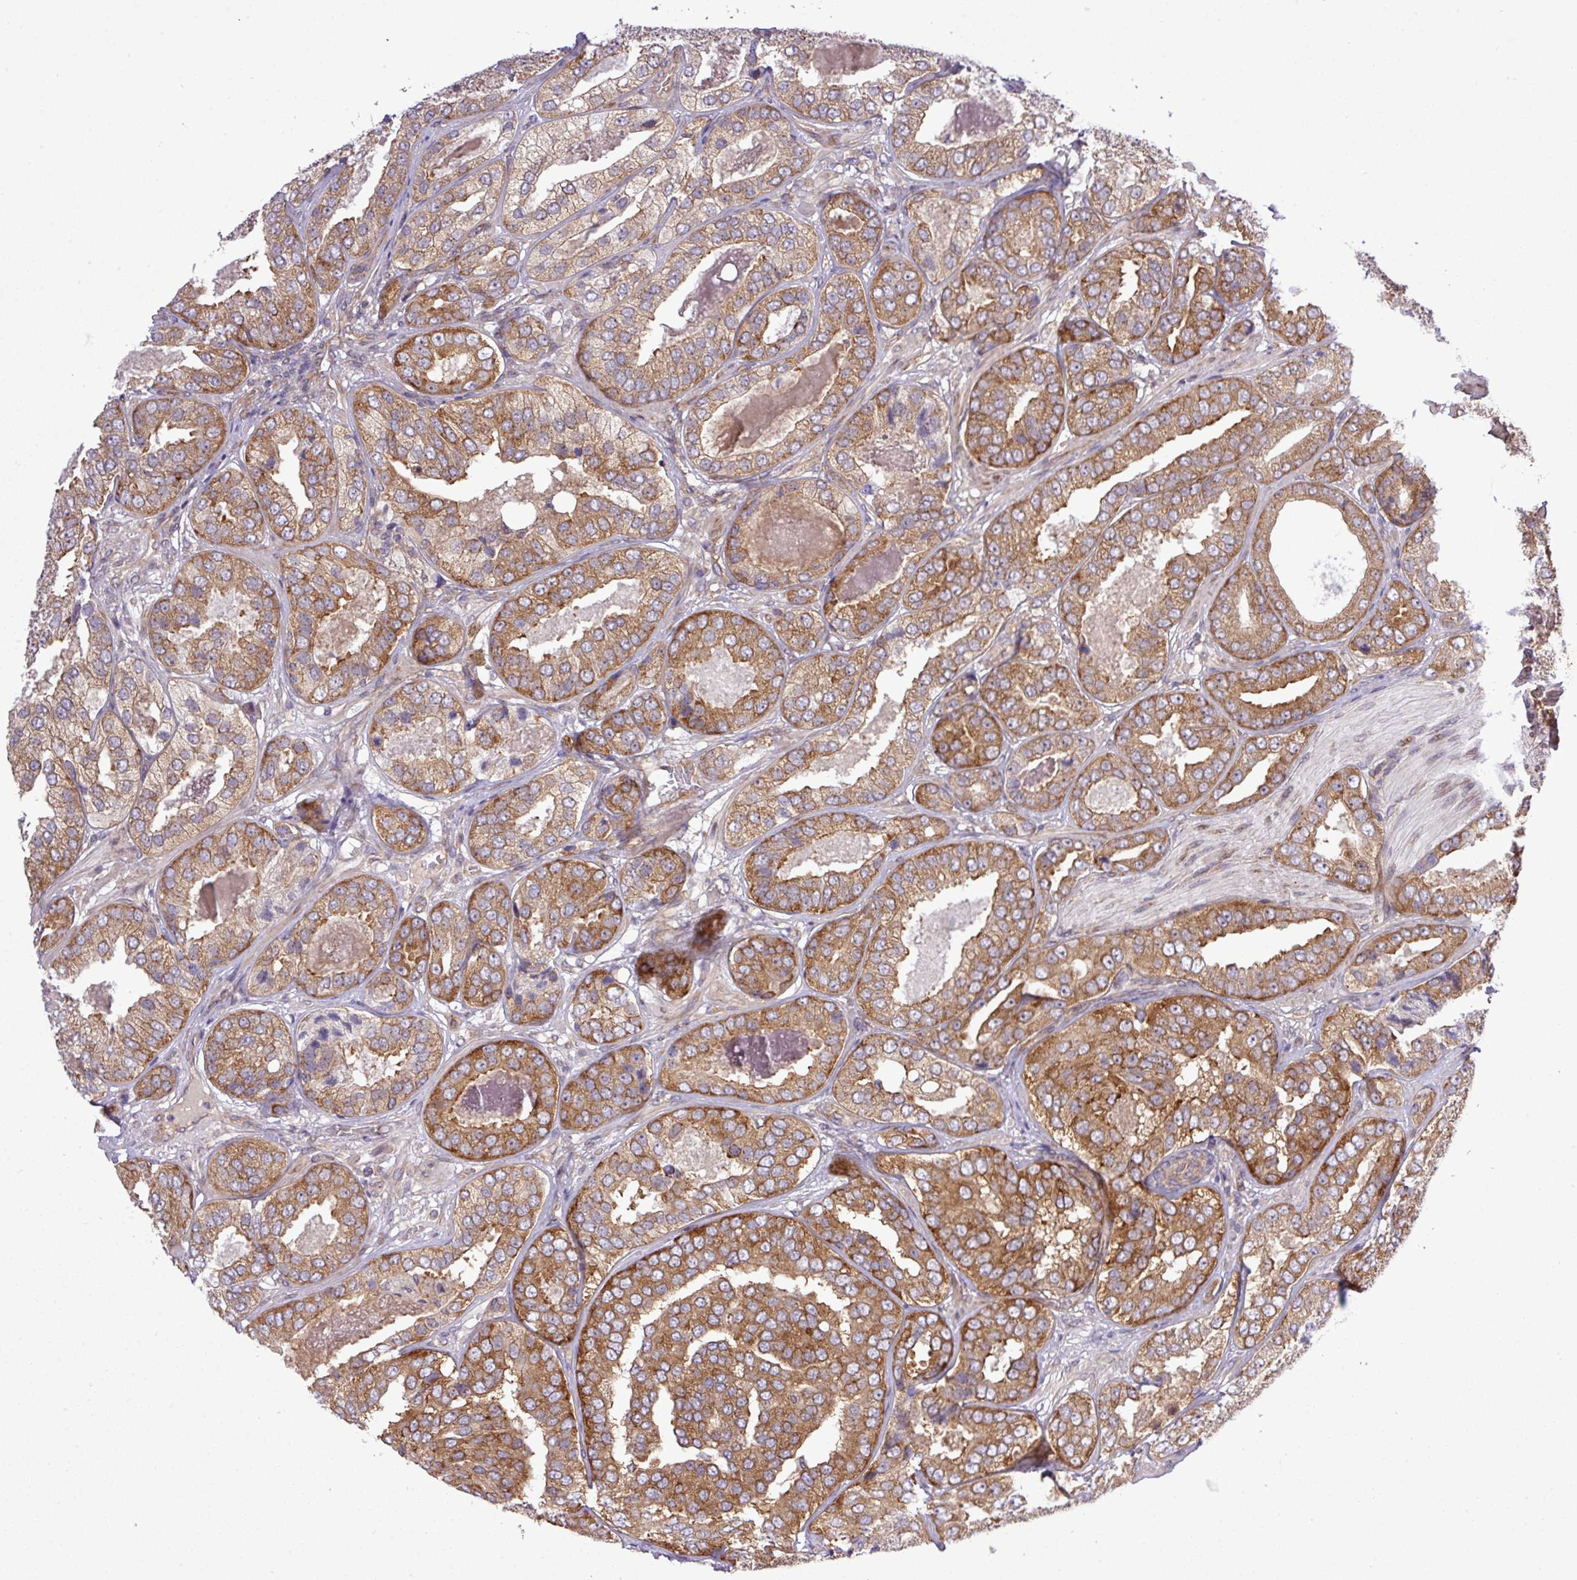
{"staining": {"intensity": "moderate", "quantity": ">75%", "location": "cytoplasmic/membranous"}, "tissue": "prostate cancer", "cell_type": "Tumor cells", "image_type": "cancer", "snomed": [{"axis": "morphology", "description": "Adenocarcinoma, High grade"}, {"axis": "topography", "description": "Prostate"}], "caption": "A histopathology image of prostate cancer stained for a protein demonstrates moderate cytoplasmic/membranous brown staining in tumor cells. (DAB IHC with brightfield microscopy, high magnification).", "gene": "FAM222B", "patient": {"sex": "male", "age": 63}}